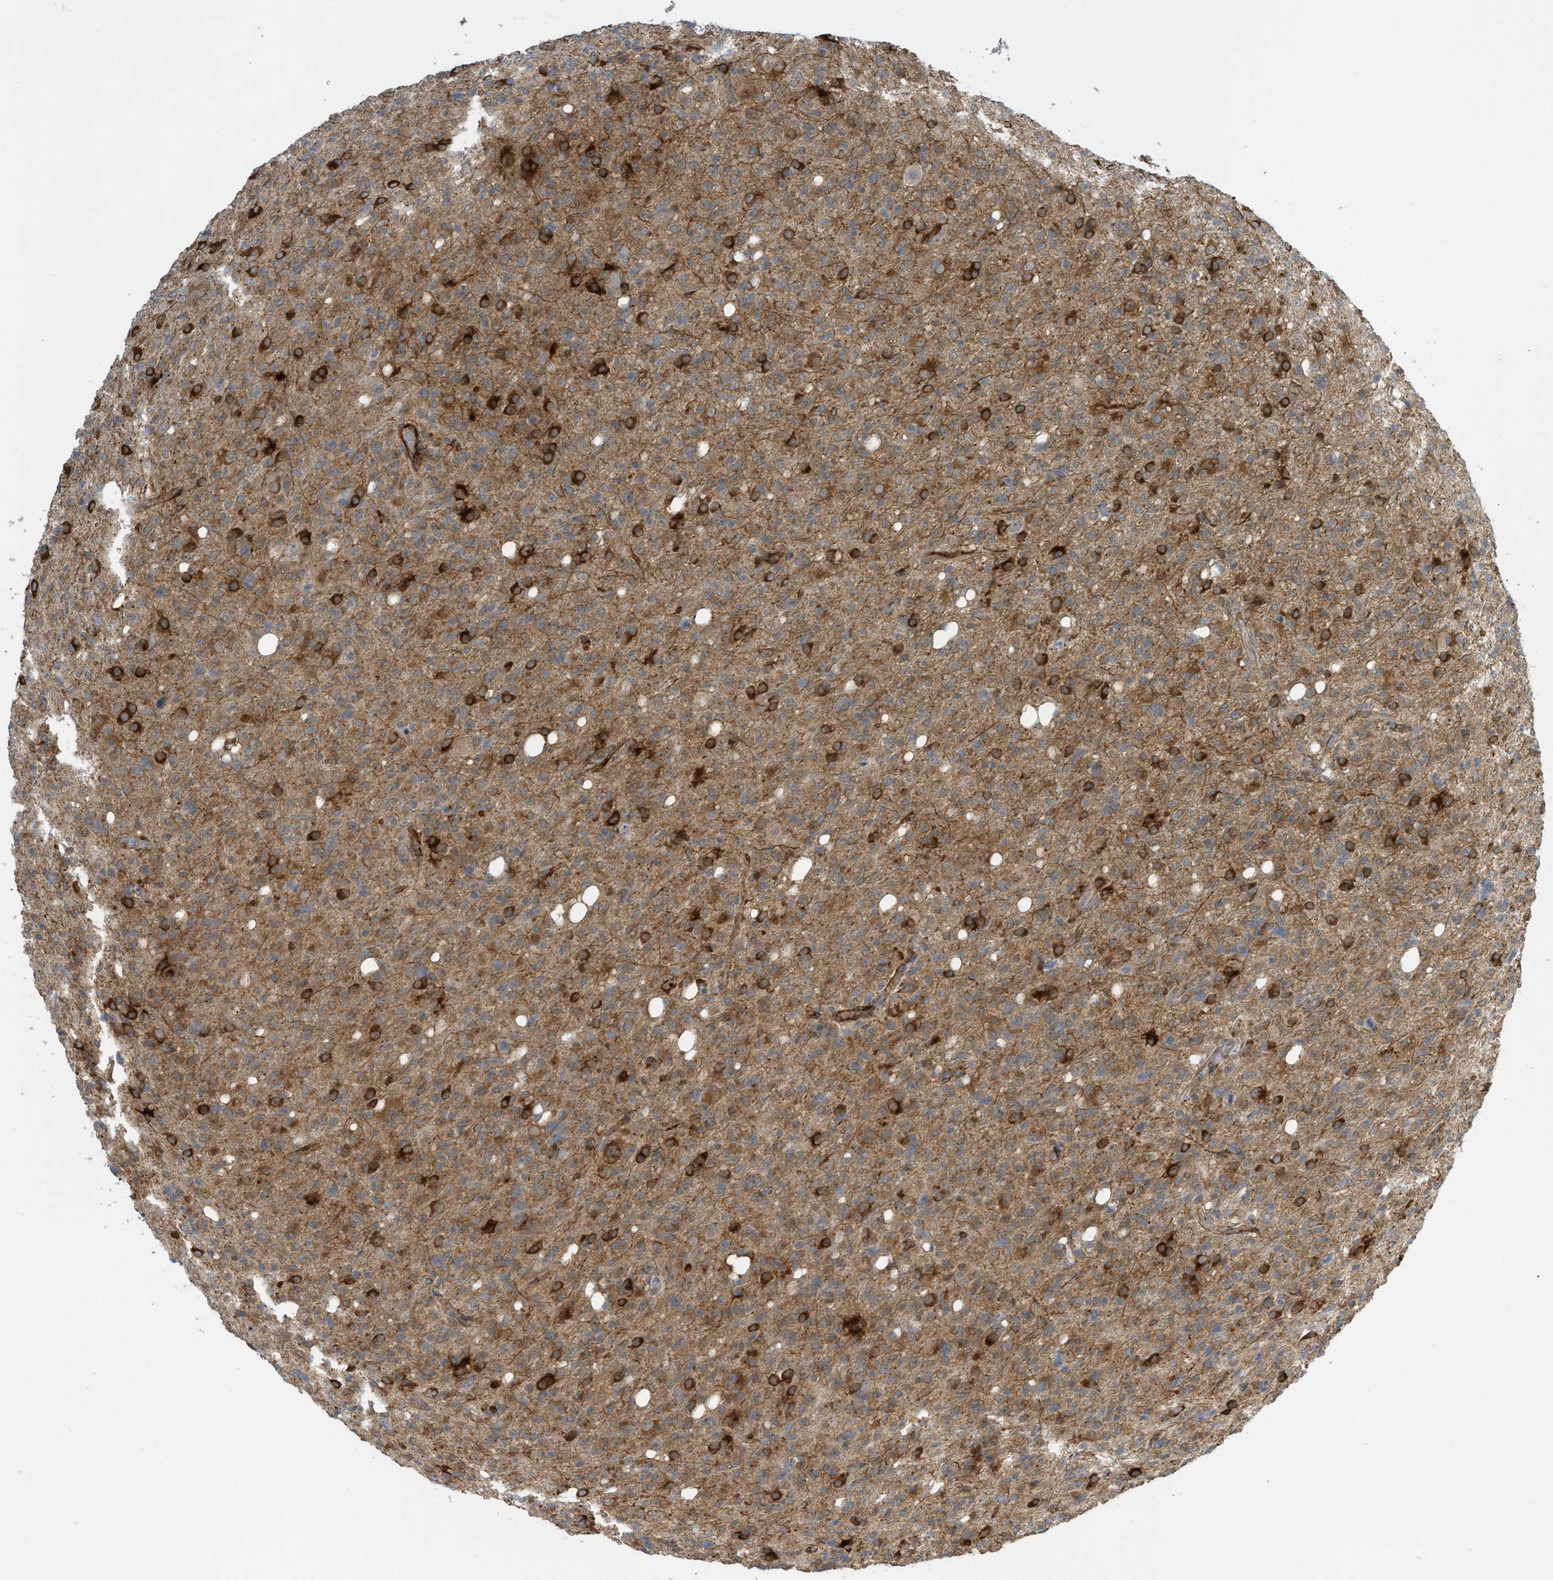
{"staining": {"intensity": "moderate", "quantity": "25%-75%", "location": "cytoplasmic/membranous"}, "tissue": "glioma", "cell_type": "Tumor cells", "image_type": "cancer", "snomed": [{"axis": "morphology", "description": "Glioma, malignant, High grade"}, {"axis": "topography", "description": "Brain"}], "caption": "Brown immunohistochemical staining in human high-grade glioma (malignant) reveals moderate cytoplasmic/membranous expression in about 25%-75% of tumor cells.", "gene": "ZBTB45", "patient": {"sex": "female", "age": 57}}